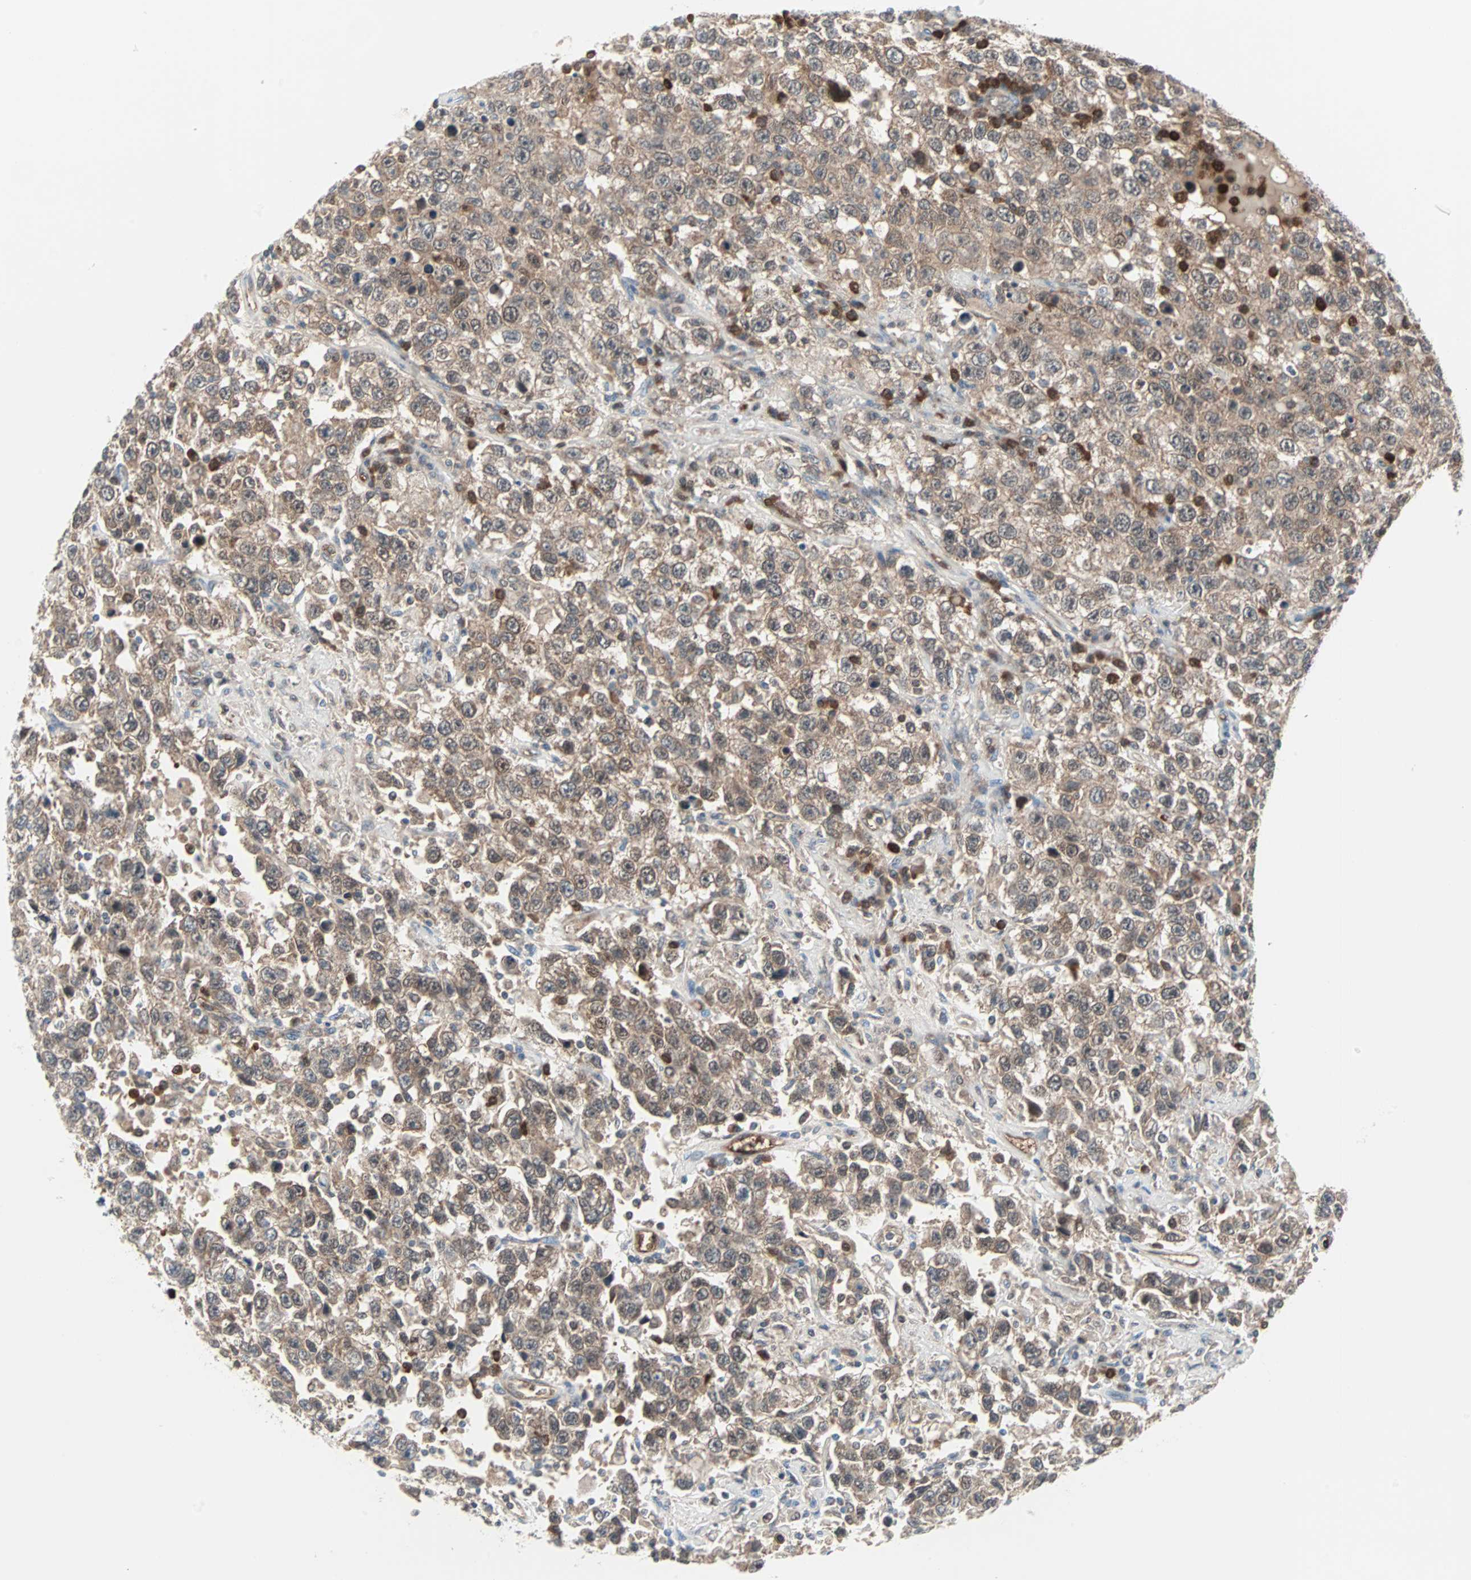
{"staining": {"intensity": "weak", "quantity": "25%-75%", "location": "cytoplasmic/membranous"}, "tissue": "testis cancer", "cell_type": "Tumor cells", "image_type": "cancer", "snomed": [{"axis": "morphology", "description": "Seminoma, NOS"}, {"axis": "topography", "description": "Testis"}], "caption": "This micrograph reveals testis cancer stained with immunohistochemistry (IHC) to label a protein in brown. The cytoplasmic/membranous of tumor cells show weak positivity for the protein. Nuclei are counter-stained blue.", "gene": "CASP3", "patient": {"sex": "male", "age": 41}}